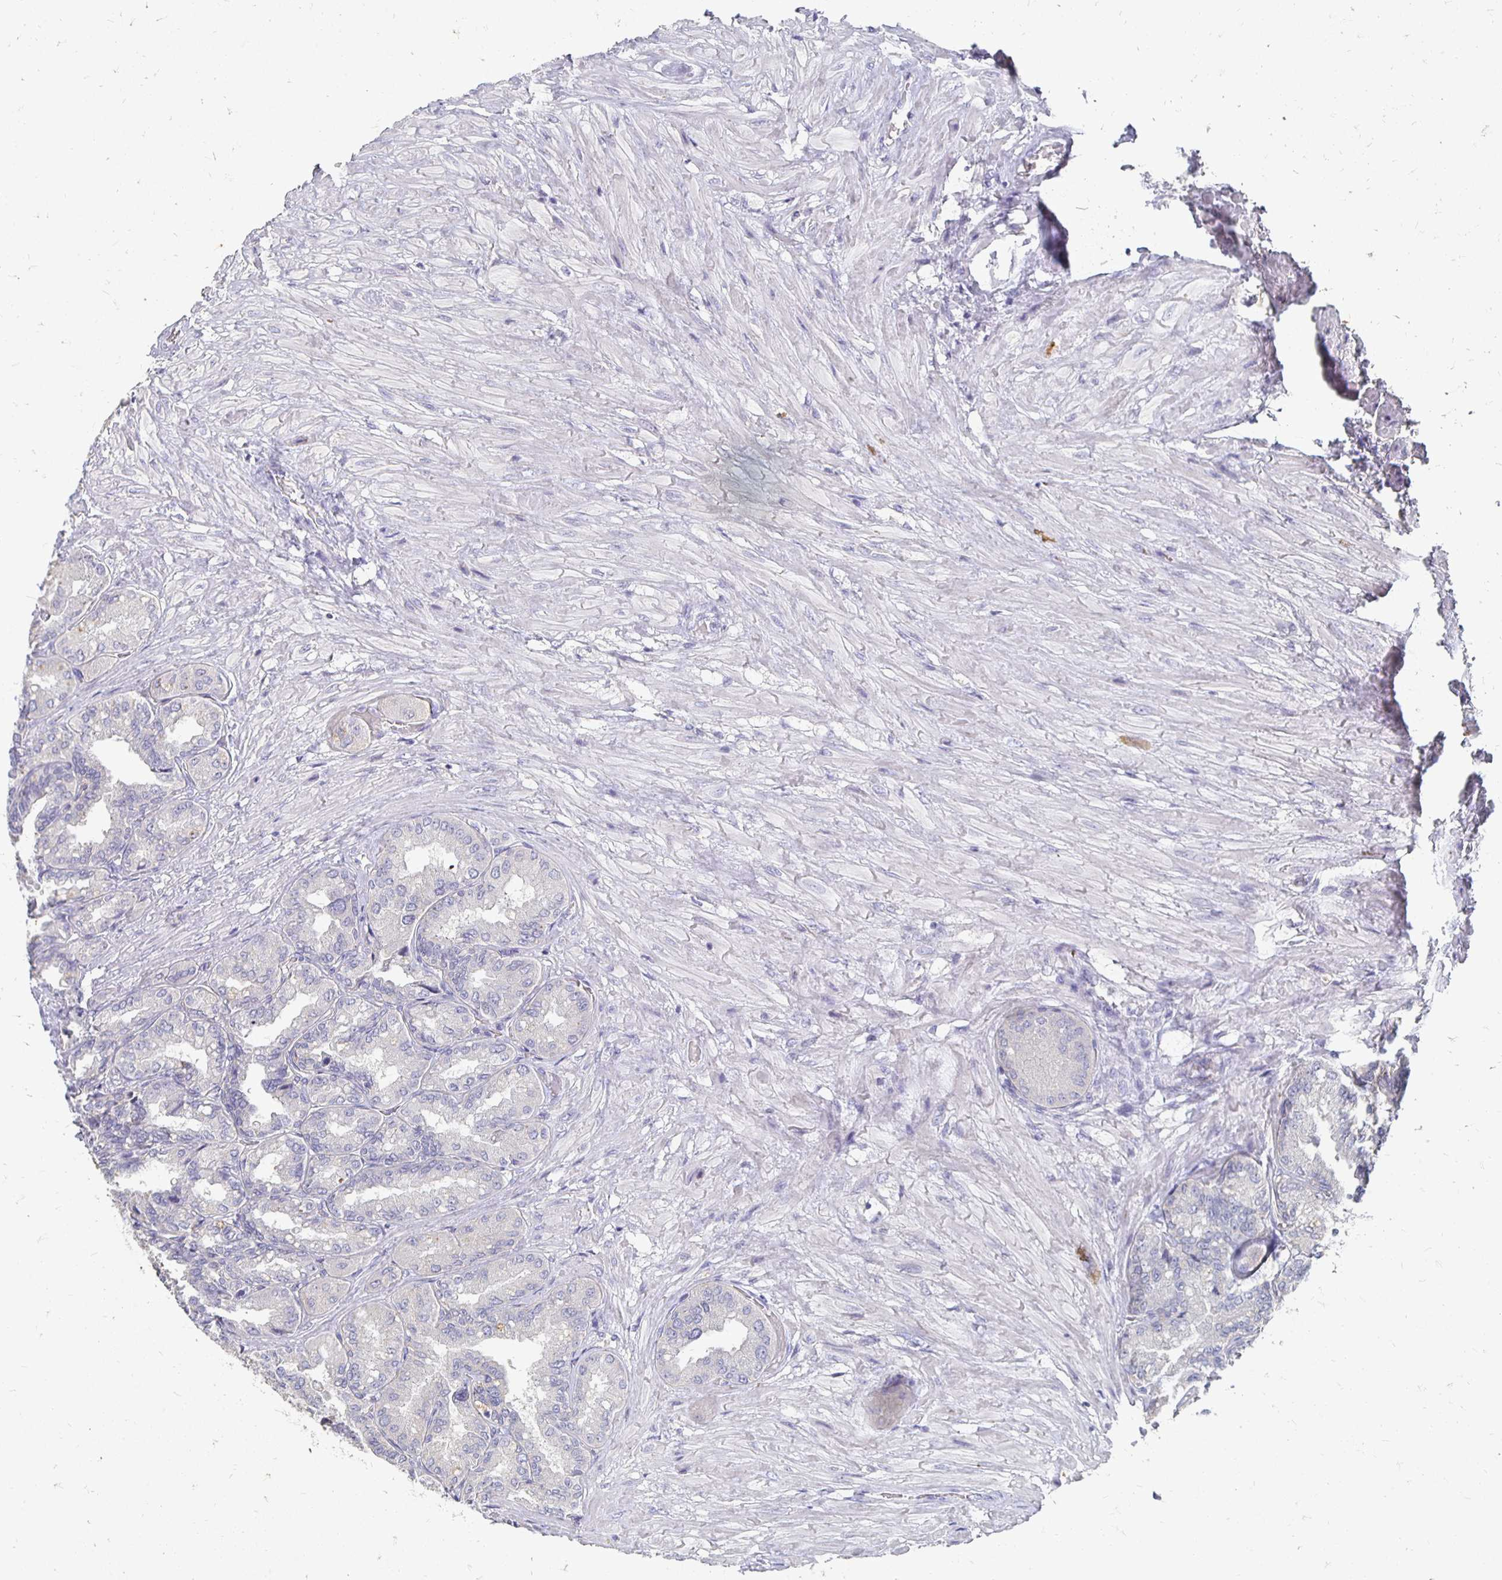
{"staining": {"intensity": "negative", "quantity": "none", "location": "none"}, "tissue": "seminal vesicle", "cell_type": "Glandular cells", "image_type": "normal", "snomed": [{"axis": "morphology", "description": "Normal tissue, NOS"}, {"axis": "topography", "description": "Seminal veicle"}], "caption": "Image shows no significant protein positivity in glandular cells of unremarkable seminal vesicle.", "gene": "FKRP", "patient": {"sex": "male", "age": 68}}